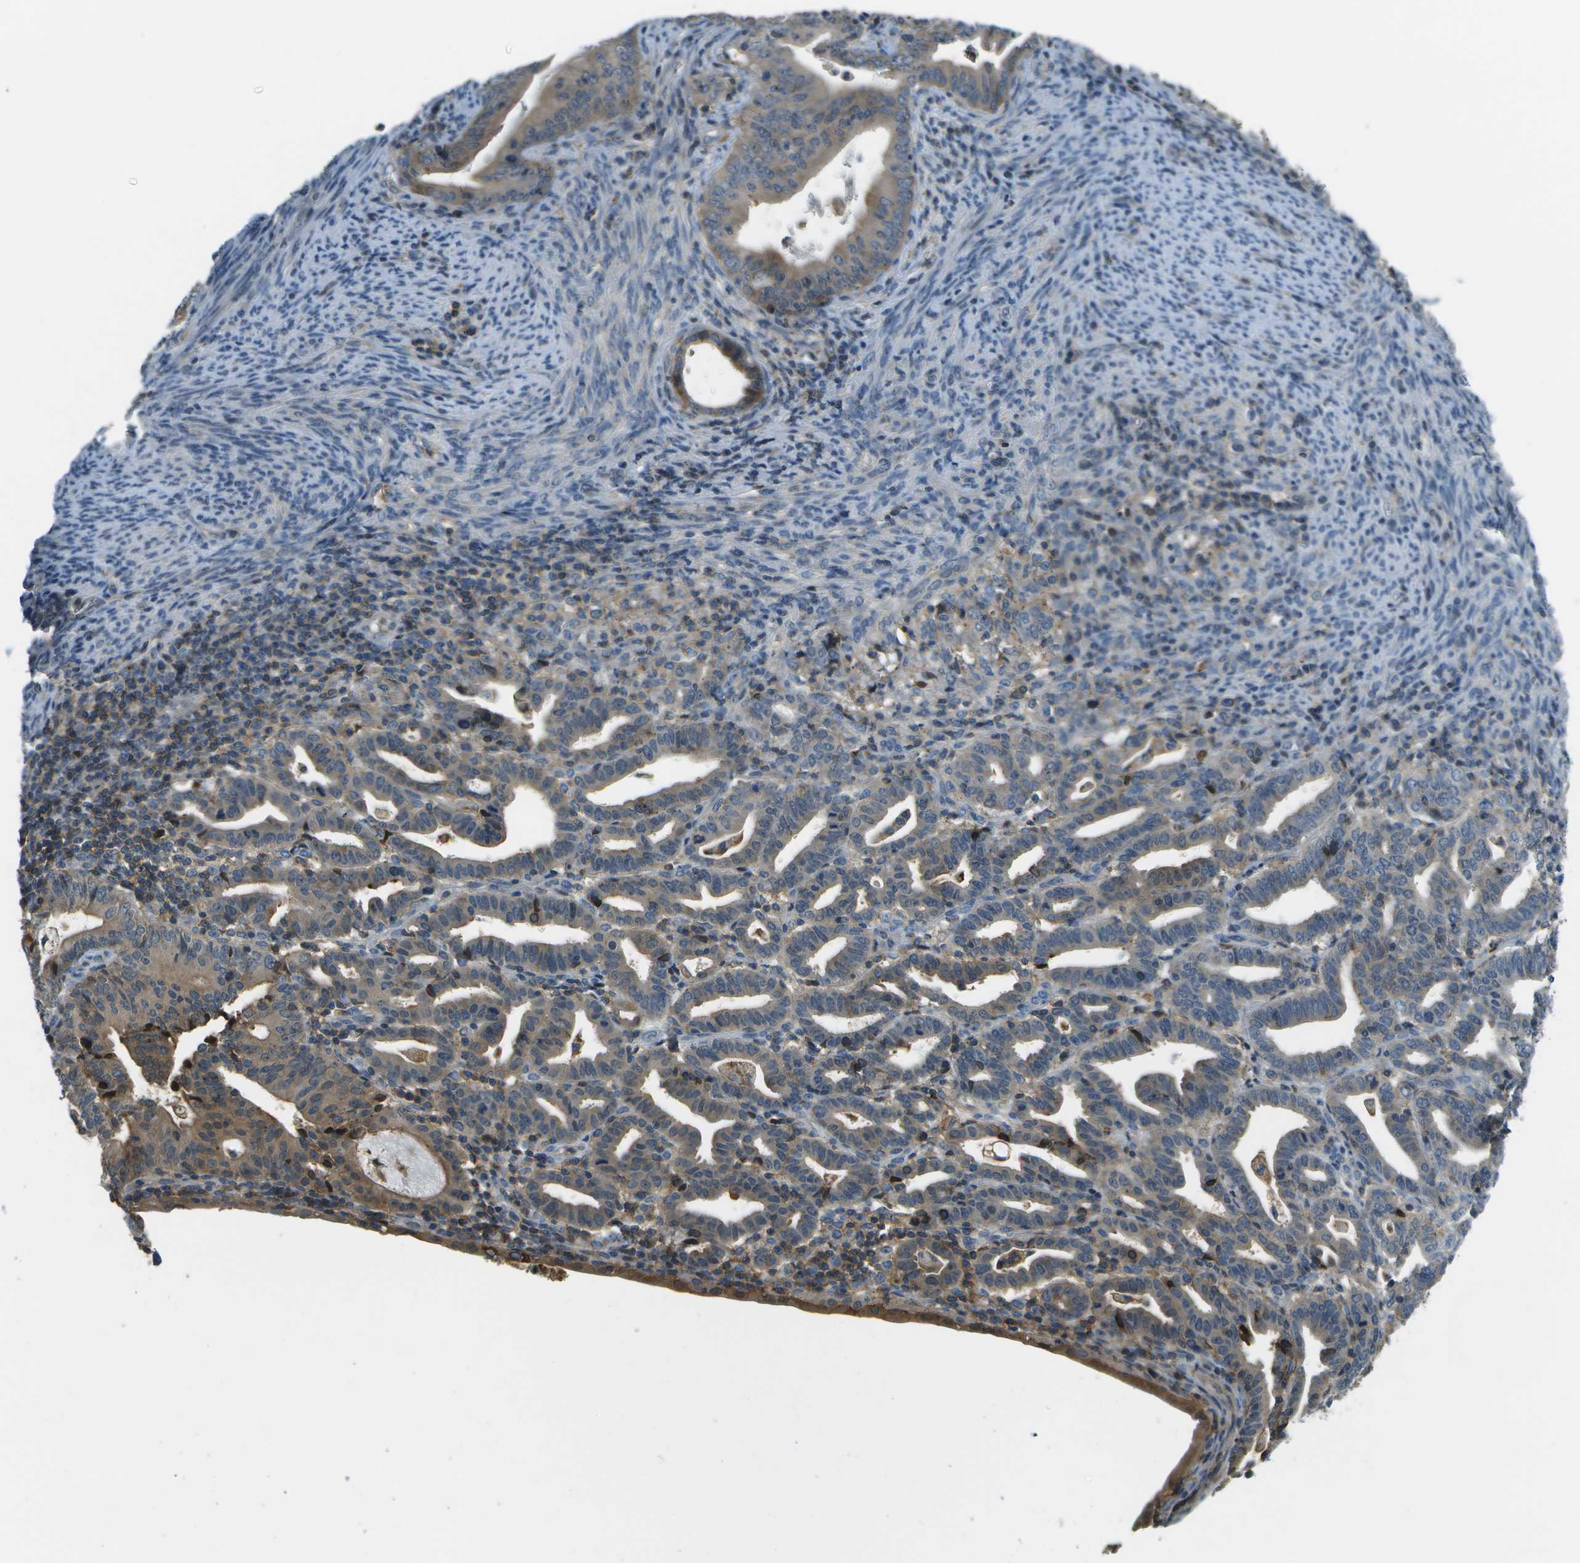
{"staining": {"intensity": "weak", "quantity": ">75%", "location": "cytoplasmic/membranous"}, "tissue": "endometrial cancer", "cell_type": "Tumor cells", "image_type": "cancer", "snomed": [{"axis": "morphology", "description": "Adenocarcinoma, NOS"}, {"axis": "topography", "description": "Uterus"}], "caption": "Human endometrial cancer (adenocarcinoma) stained for a protein (brown) displays weak cytoplasmic/membranous positive staining in about >75% of tumor cells.", "gene": "LRRC66", "patient": {"sex": "female", "age": 83}}